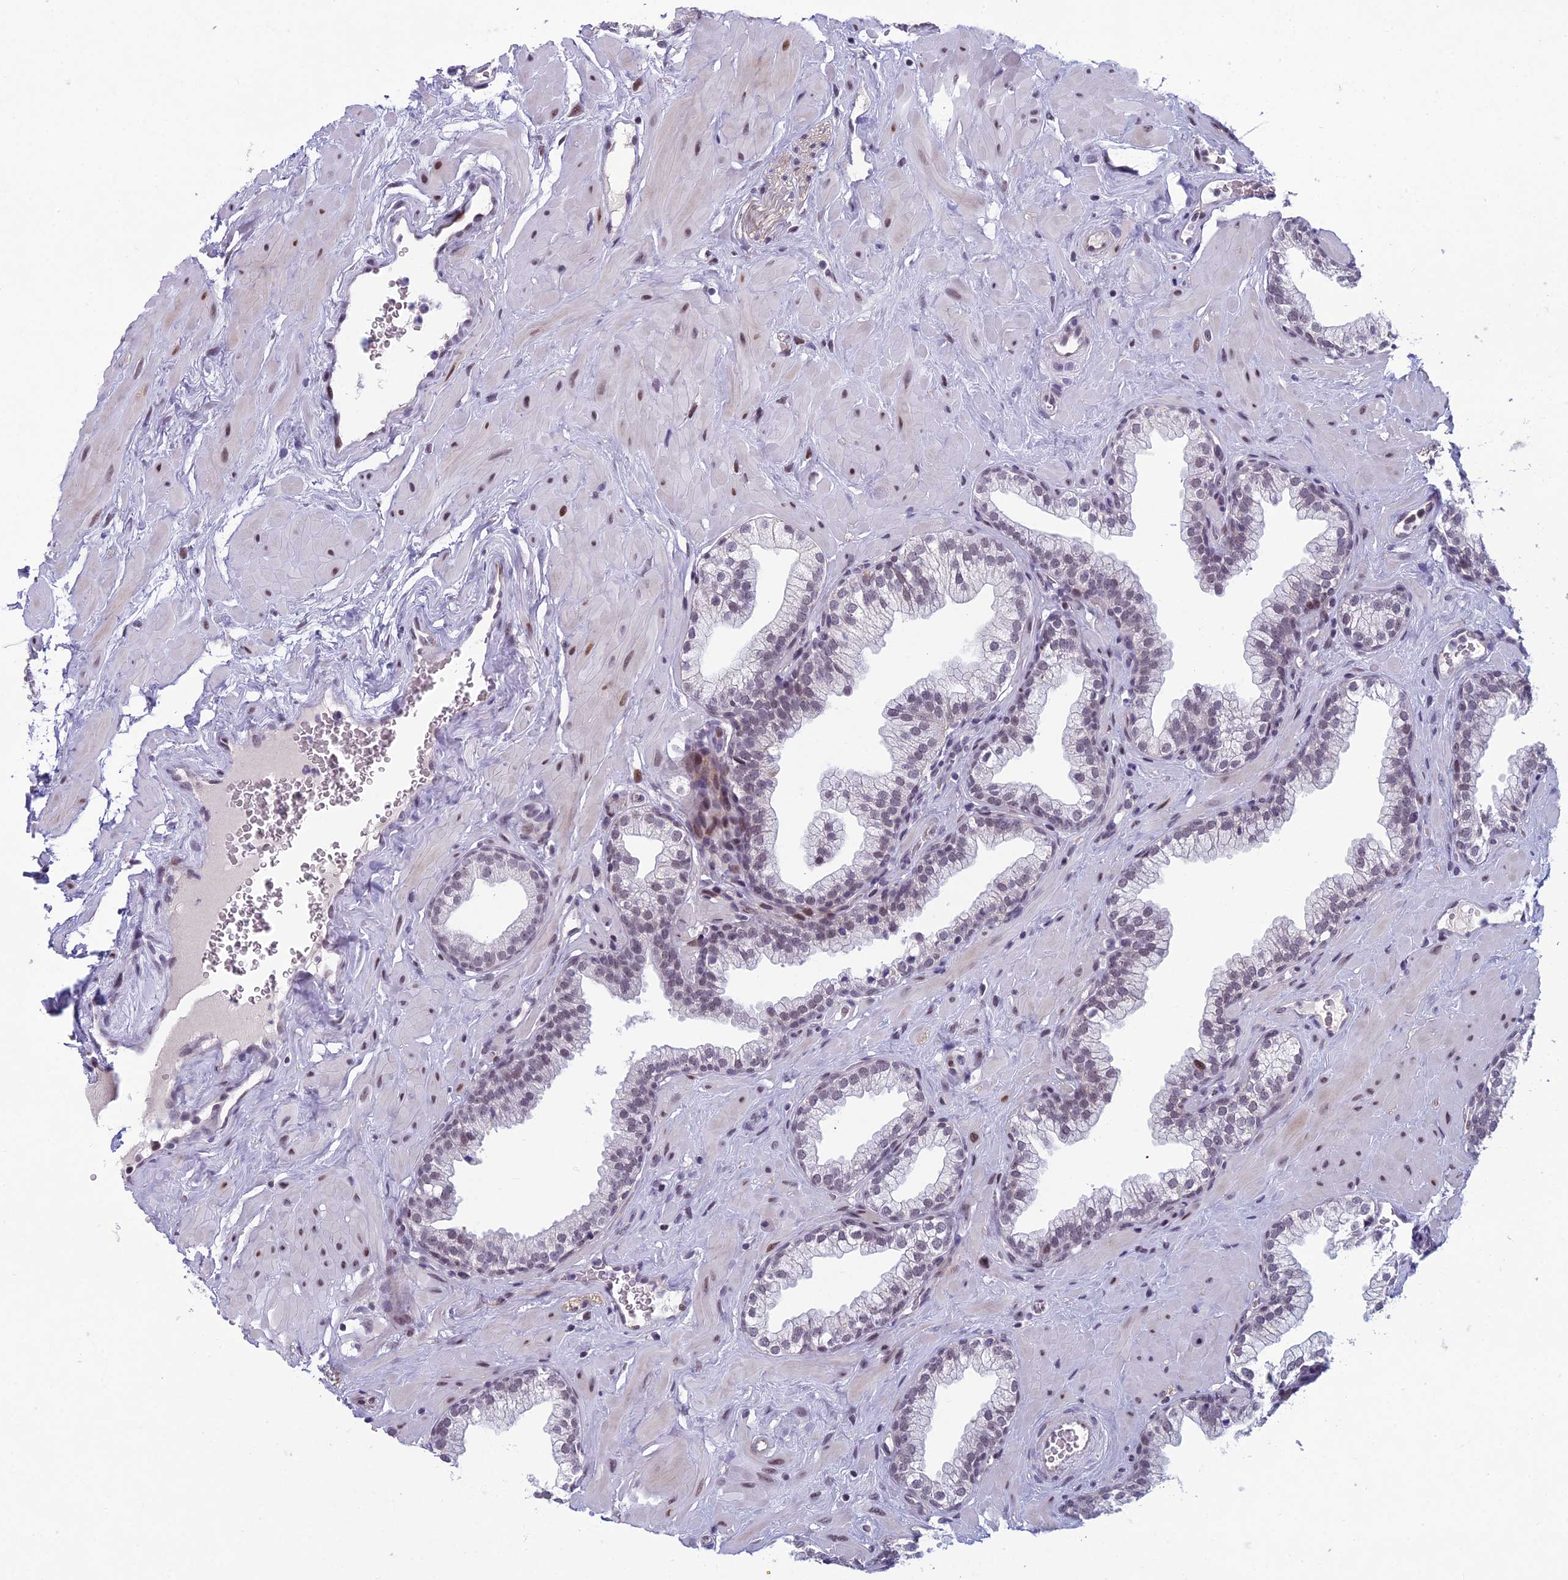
{"staining": {"intensity": "moderate", "quantity": "<25%", "location": "cytoplasmic/membranous,nuclear"}, "tissue": "prostate", "cell_type": "Glandular cells", "image_type": "normal", "snomed": [{"axis": "morphology", "description": "Normal tissue, NOS"}, {"axis": "morphology", "description": "Urothelial carcinoma, Low grade"}, {"axis": "topography", "description": "Urinary bladder"}, {"axis": "topography", "description": "Prostate"}], "caption": "Moderate cytoplasmic/membranous,nuclear expression is appreciated in approximately <25% of glandular cells in unremarkable prostate.", "gene": "RGS17", "patient": {"sex": "male", "age": 60}}